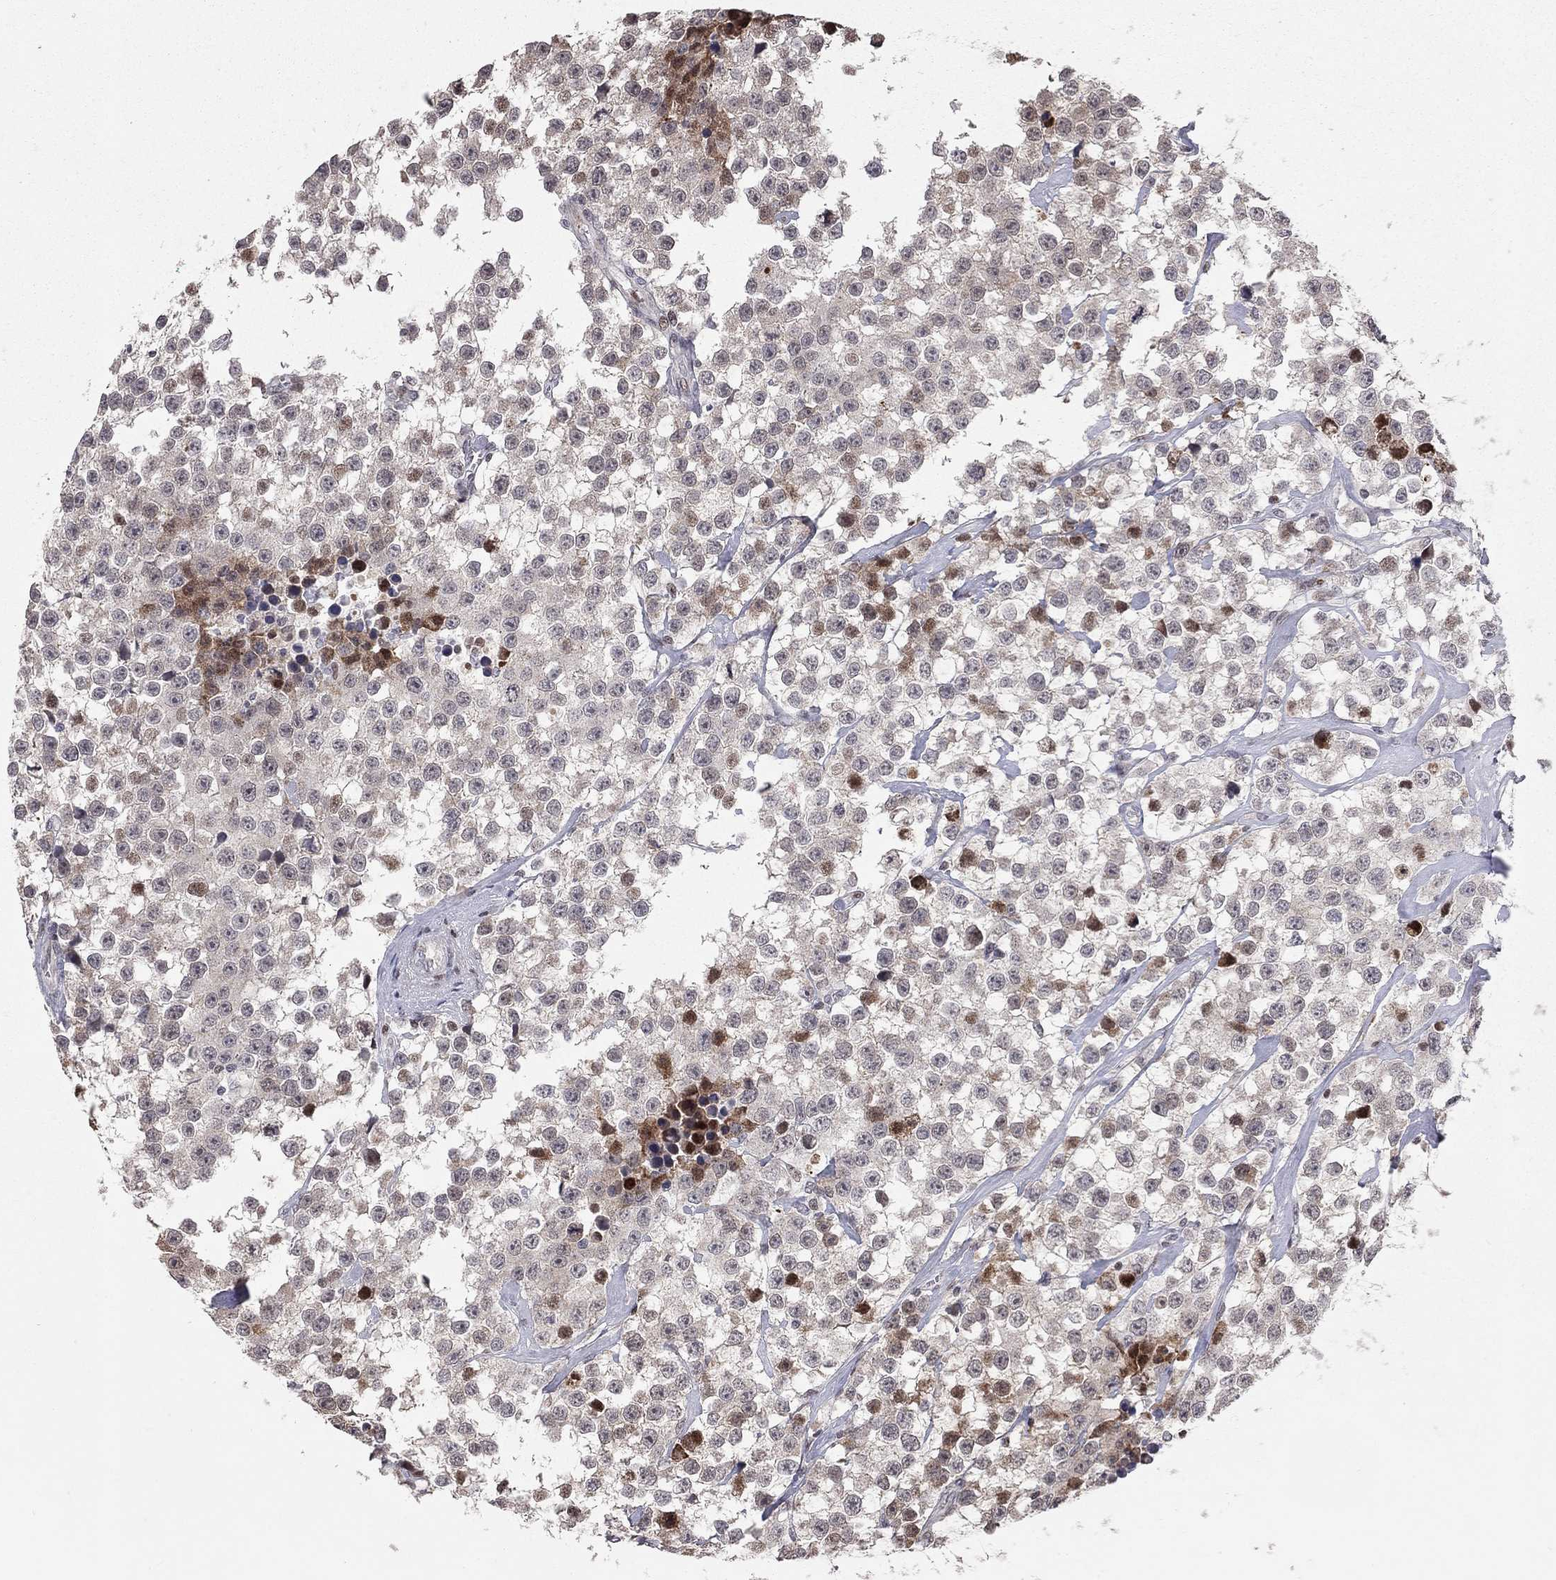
{"staining": {"intensity": "strong", "quantity": "<25%", "location": "nuclear"}, "tissue": "testis cancer", "cell_type": "Tumor cells", "image_type": "cancer", "snomed": [{"axis": "morphology", "description": "Seminoma, NOS"}, {"axis": "topography", "description": "Testis"}], "caption": "Tumor cells demonstrate medium levels of strong nuclear expression in about <25% of cells in human seminoma (testis).", "gene": "HDAC3", "patient": {"sex": "male", "age": 59}}